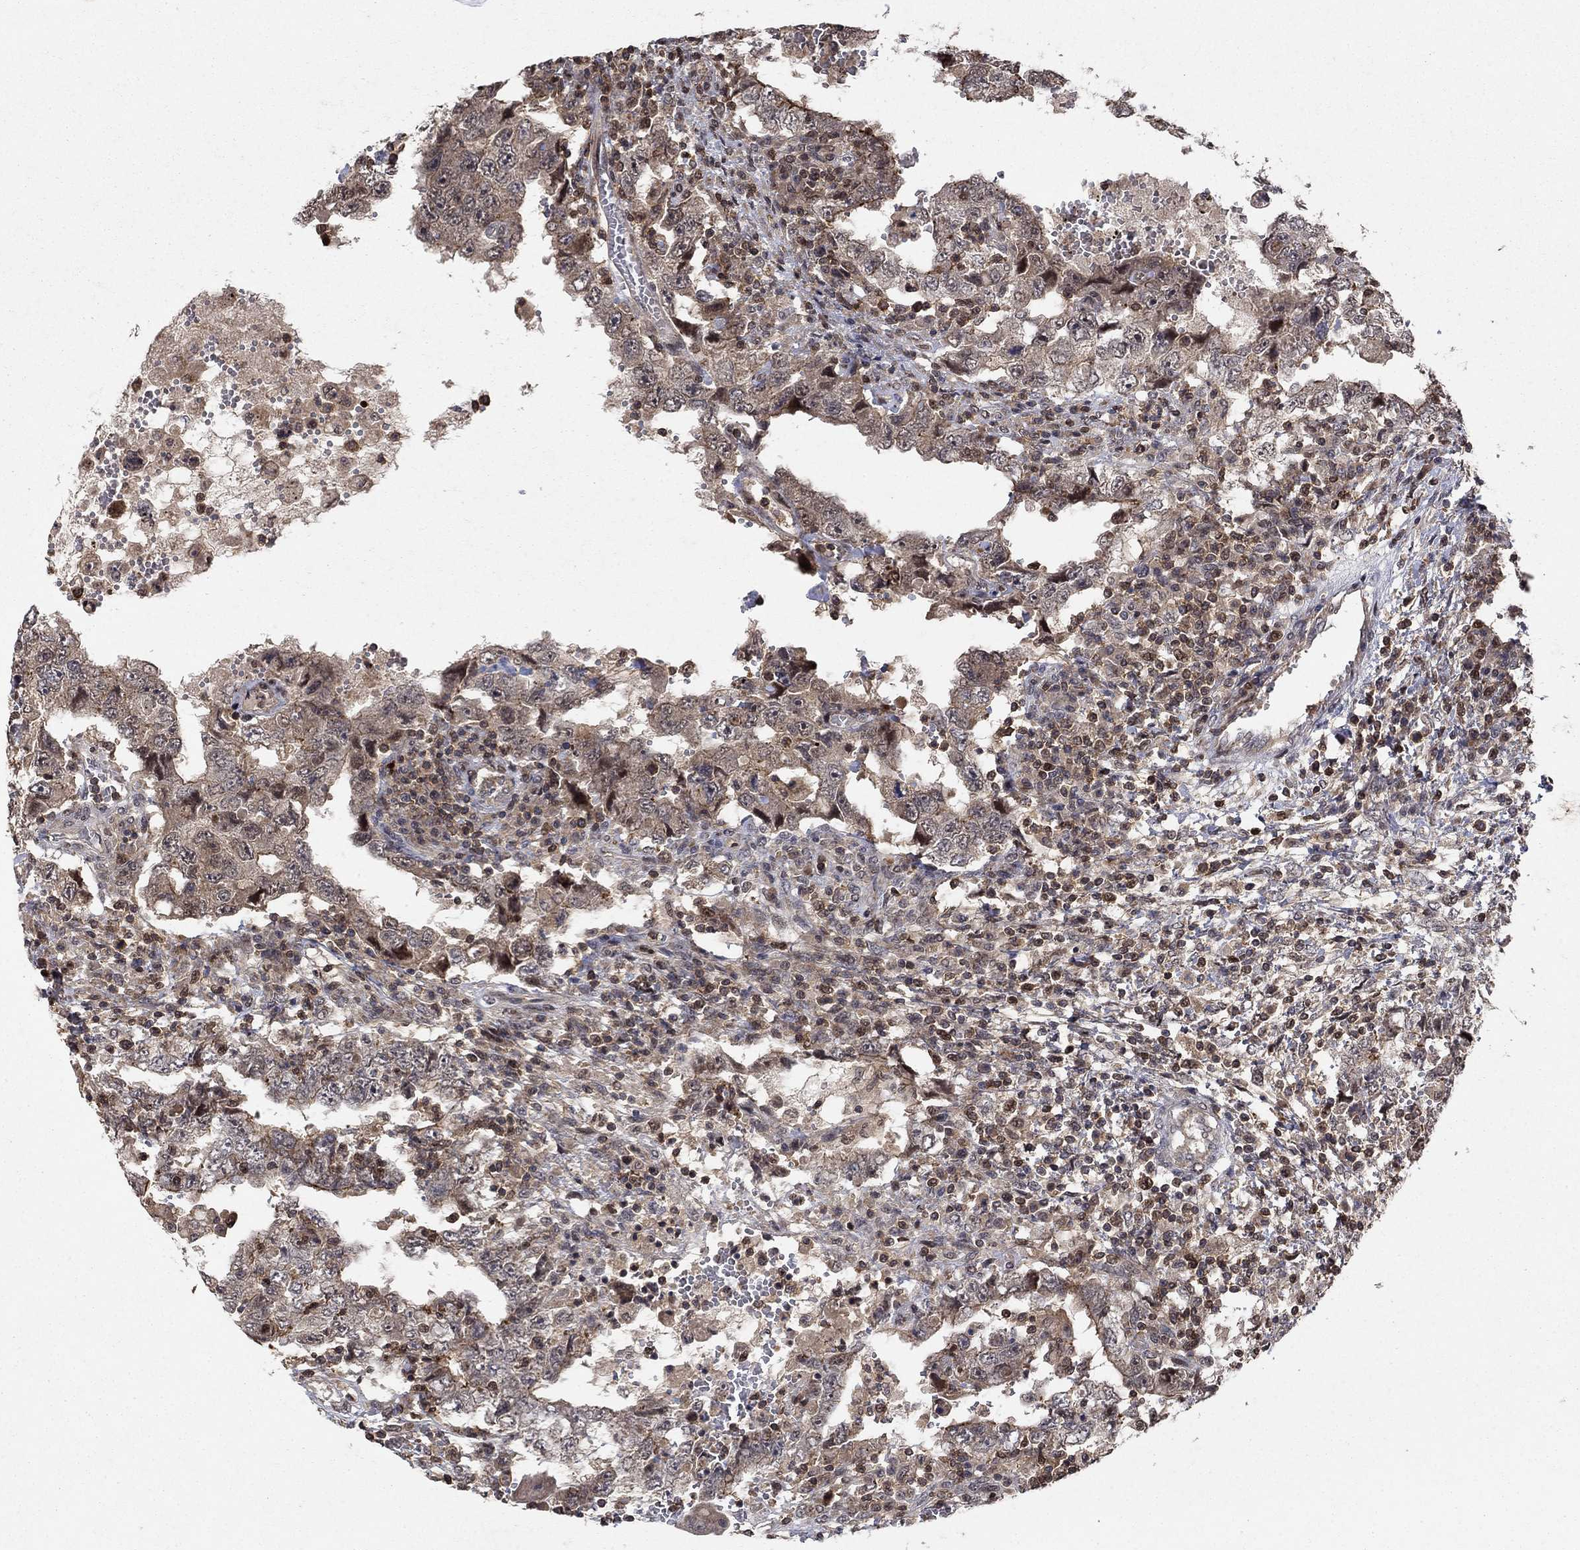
{"staining": {"intensity": "strong", "quantity": "<25%", "location": "cytoplasmic/membranous,nuclear"}, "tissue": "testis cancer", "cell_type": "Tumor cells", "image_type": "cancer", "snomed": [{"axis": "morphology", "description": "Carcinoma, Embryonal, NOS"}, {"axis": "topography", "description": "Testis"}], "caption": "Immunohistochemical staining of embryonal carcinoma (testis) shows medium levels of strong cytoplasmic/membranous and nuclear protein staining in about <25% of tumor cells.", "gene": "CCDC66", "patient": {"sex": "male", "age": 26}}